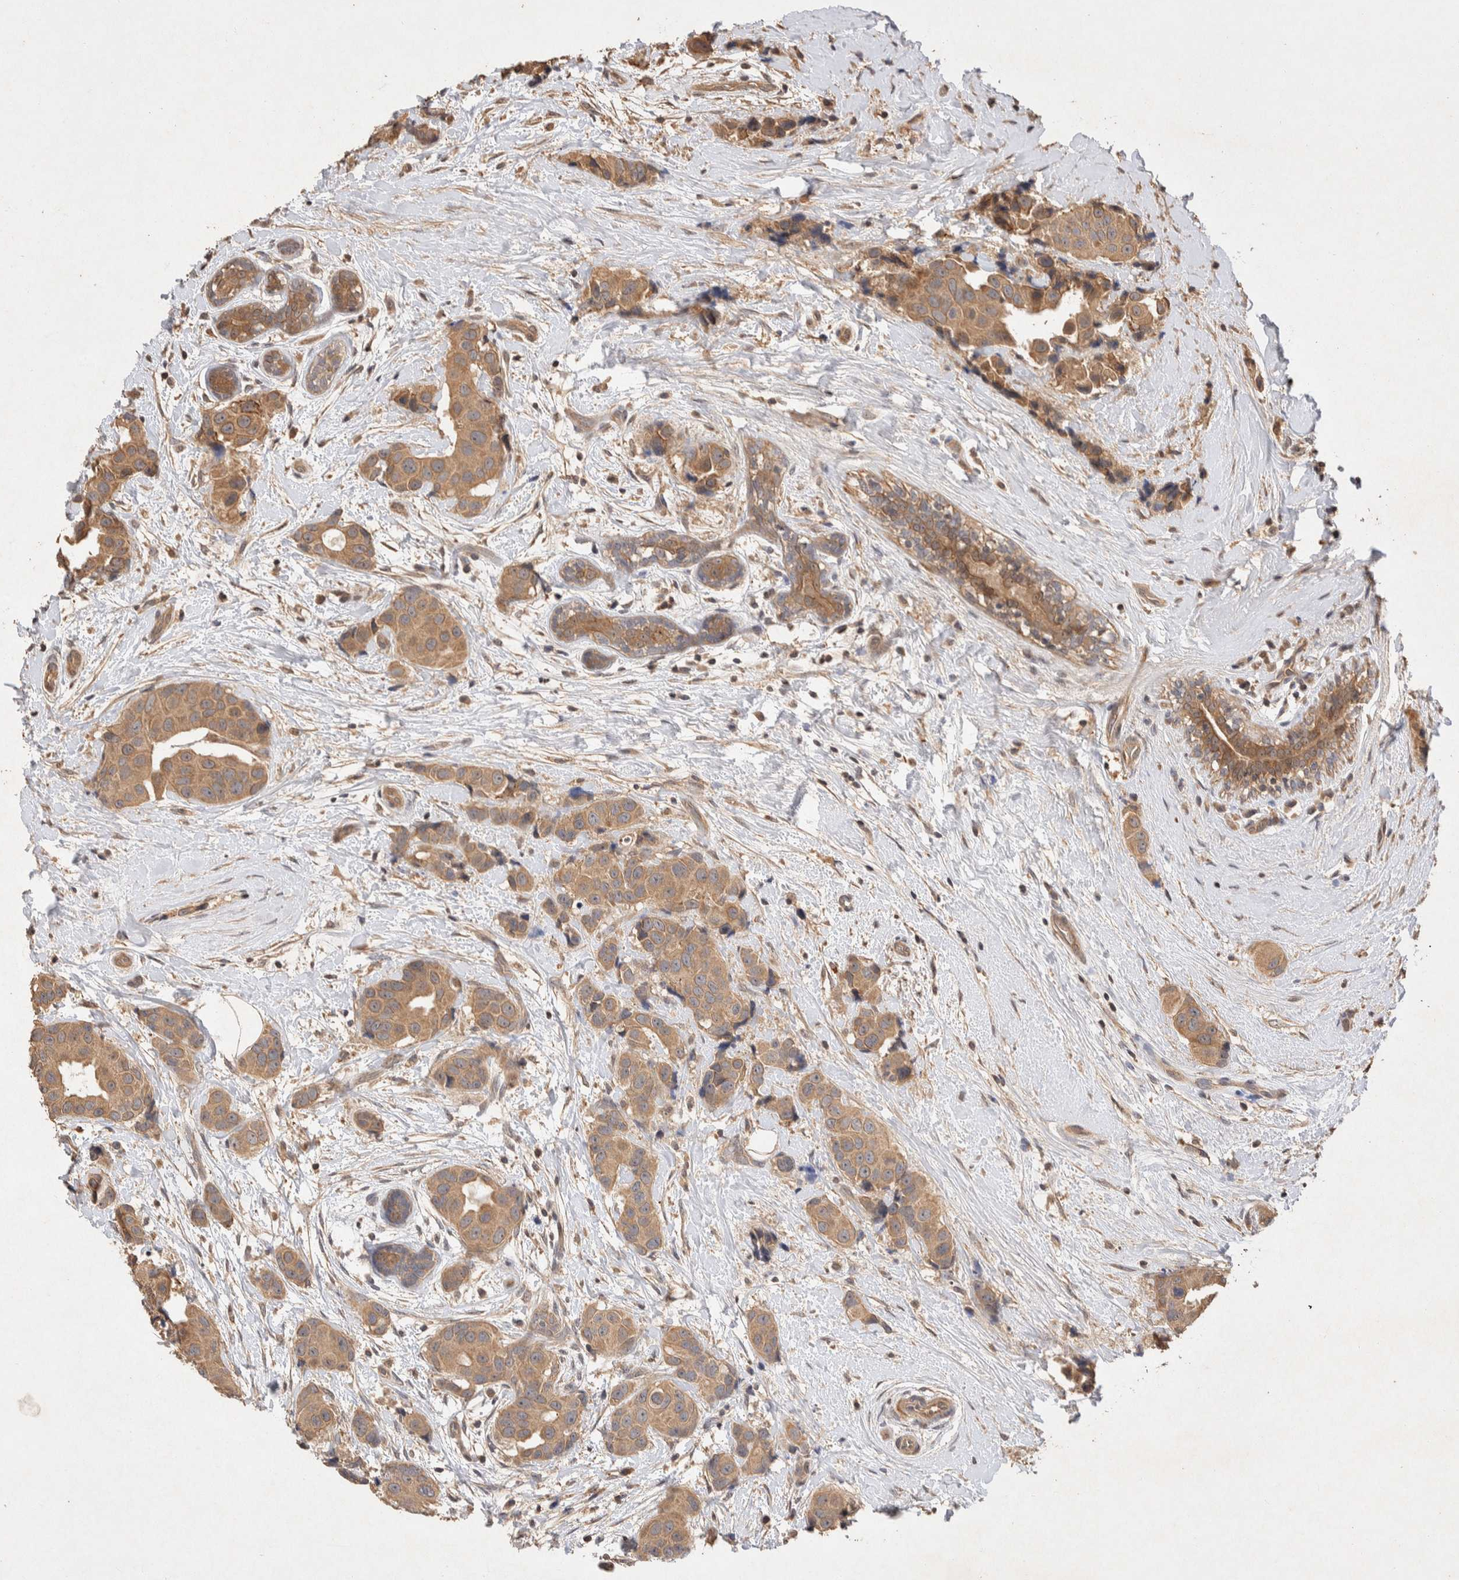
{"staining": {"intensity": "moderate", "quantity": ">75%", "location": "cytoplasmic/membranous"}, "tissue": "breast cancer", "cell_type": "Tumor cells", "image_type": "cancer", "snomed": [{"axis": "morphology", "description": "Normal tissue, NOS"}, {"axis": "morphology", "description": "Duct carcinoma"}, {"axis": "topography", "description": "Breast"}], "caption": "Moderate cytoplasmic/membranous protein expression is present in approximately >75% of tumor cells in breast cancer (infiltrating ductal carcinoma). The staining is performed using DAB brown chromogen to label protein expression. The nuclei are counter-stained blue using hematoxylin.", "gene": "NSMAF", "patient": {"sex": "female", "age": 39}}